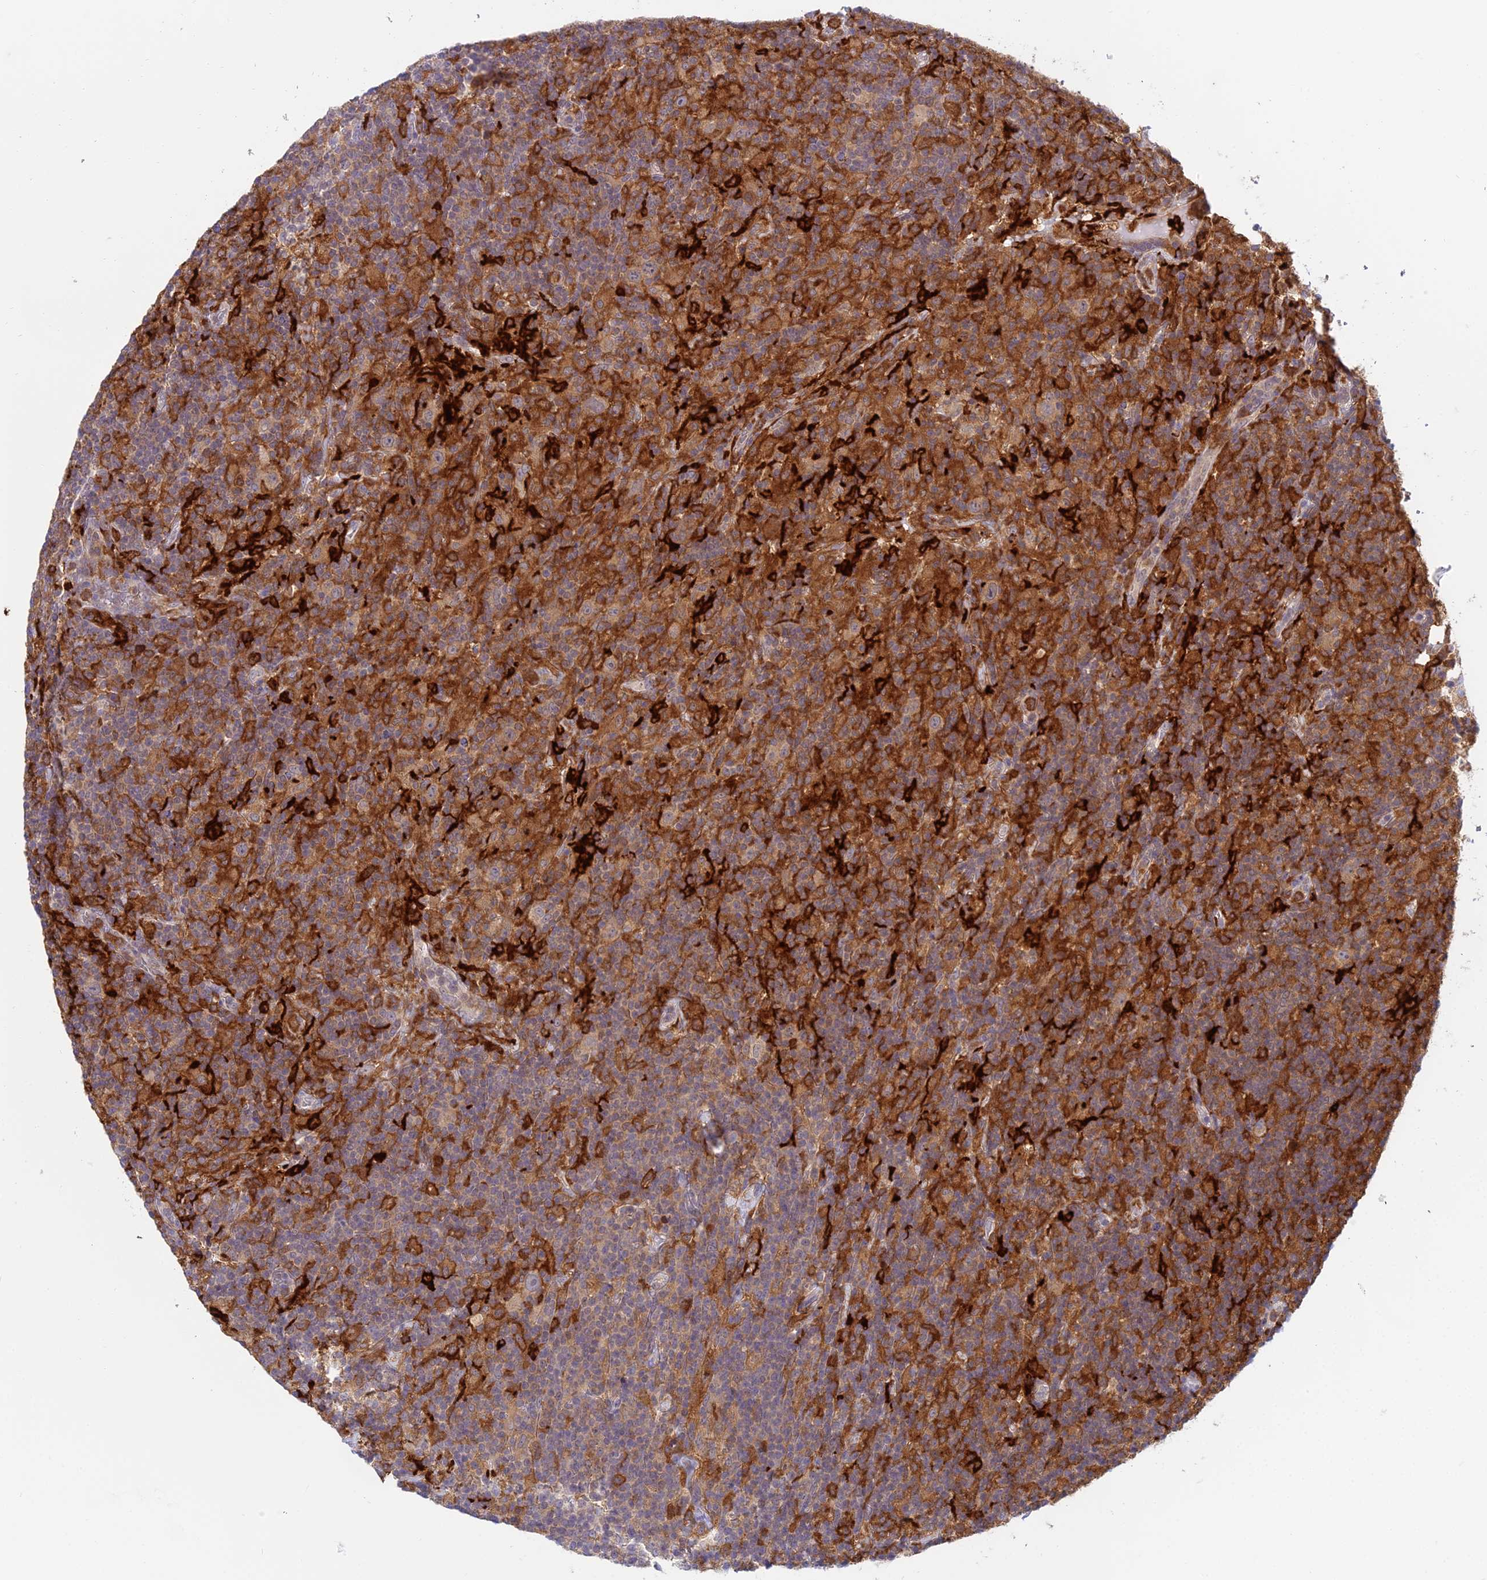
{"staining": {"intensity": "weak", "quantity": ">75%", "location": "cytoplasmic/membranous"}, "tissue": "lymphoma", "cell_type": "Tumor cells", "image_type": "cancer", "snomed": [{"axis": "morphology", "description": "Hodgkin's disease, NOS"}, {"axis": "topography", "description": "Lymph node"}], "caption": "Tumor cells show low levels of weak cytoplasmic/membranous staining in approximately >75% of cells in human lymphoma.", "gene": "UBE2G1", "patient": {"sex": "male", "age": 70}}